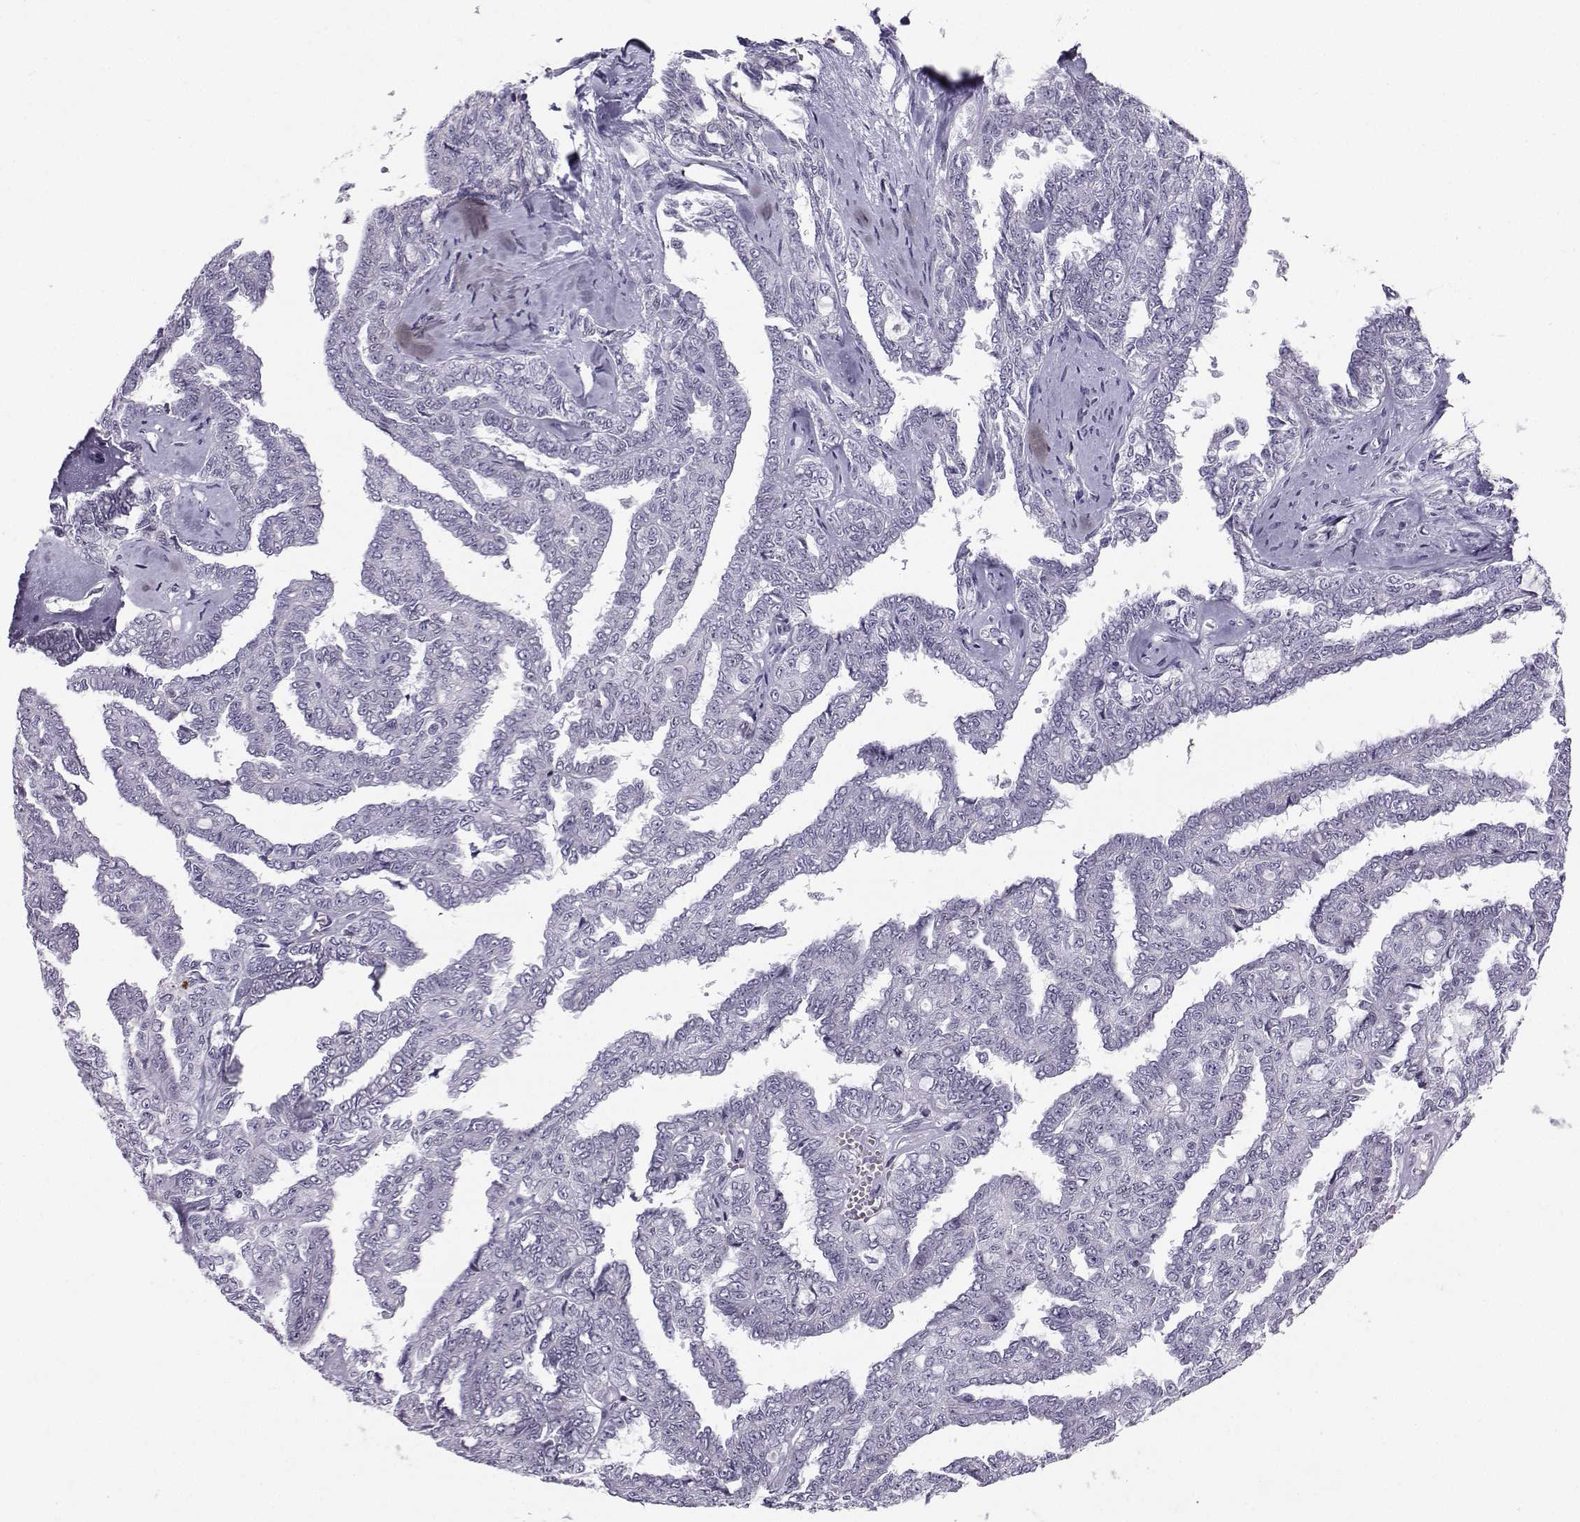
{"staining": {"intensity": "negative", "quantity": "none", "location": "none"}, "tissue": "ovarian cancer", "cell_type": "Tumor cells", "image_type": "cancer", "snomed": [{"axis": "morphology", "description": "Cystadenocarcinoma, serous, NOS"}, {"axis": "topography", "description": "Ovary"}], "caption": "This histopathology image is of ovarian cancer (serous cystadenocarcinoma) stained with immunohistochemistry (IHC) to label a protein in brown with the nuclei are counter-stained blue. There is no expression in tumor cells.", "gene": "LHX1", "patient": {"sex": "female", "age": 71}}